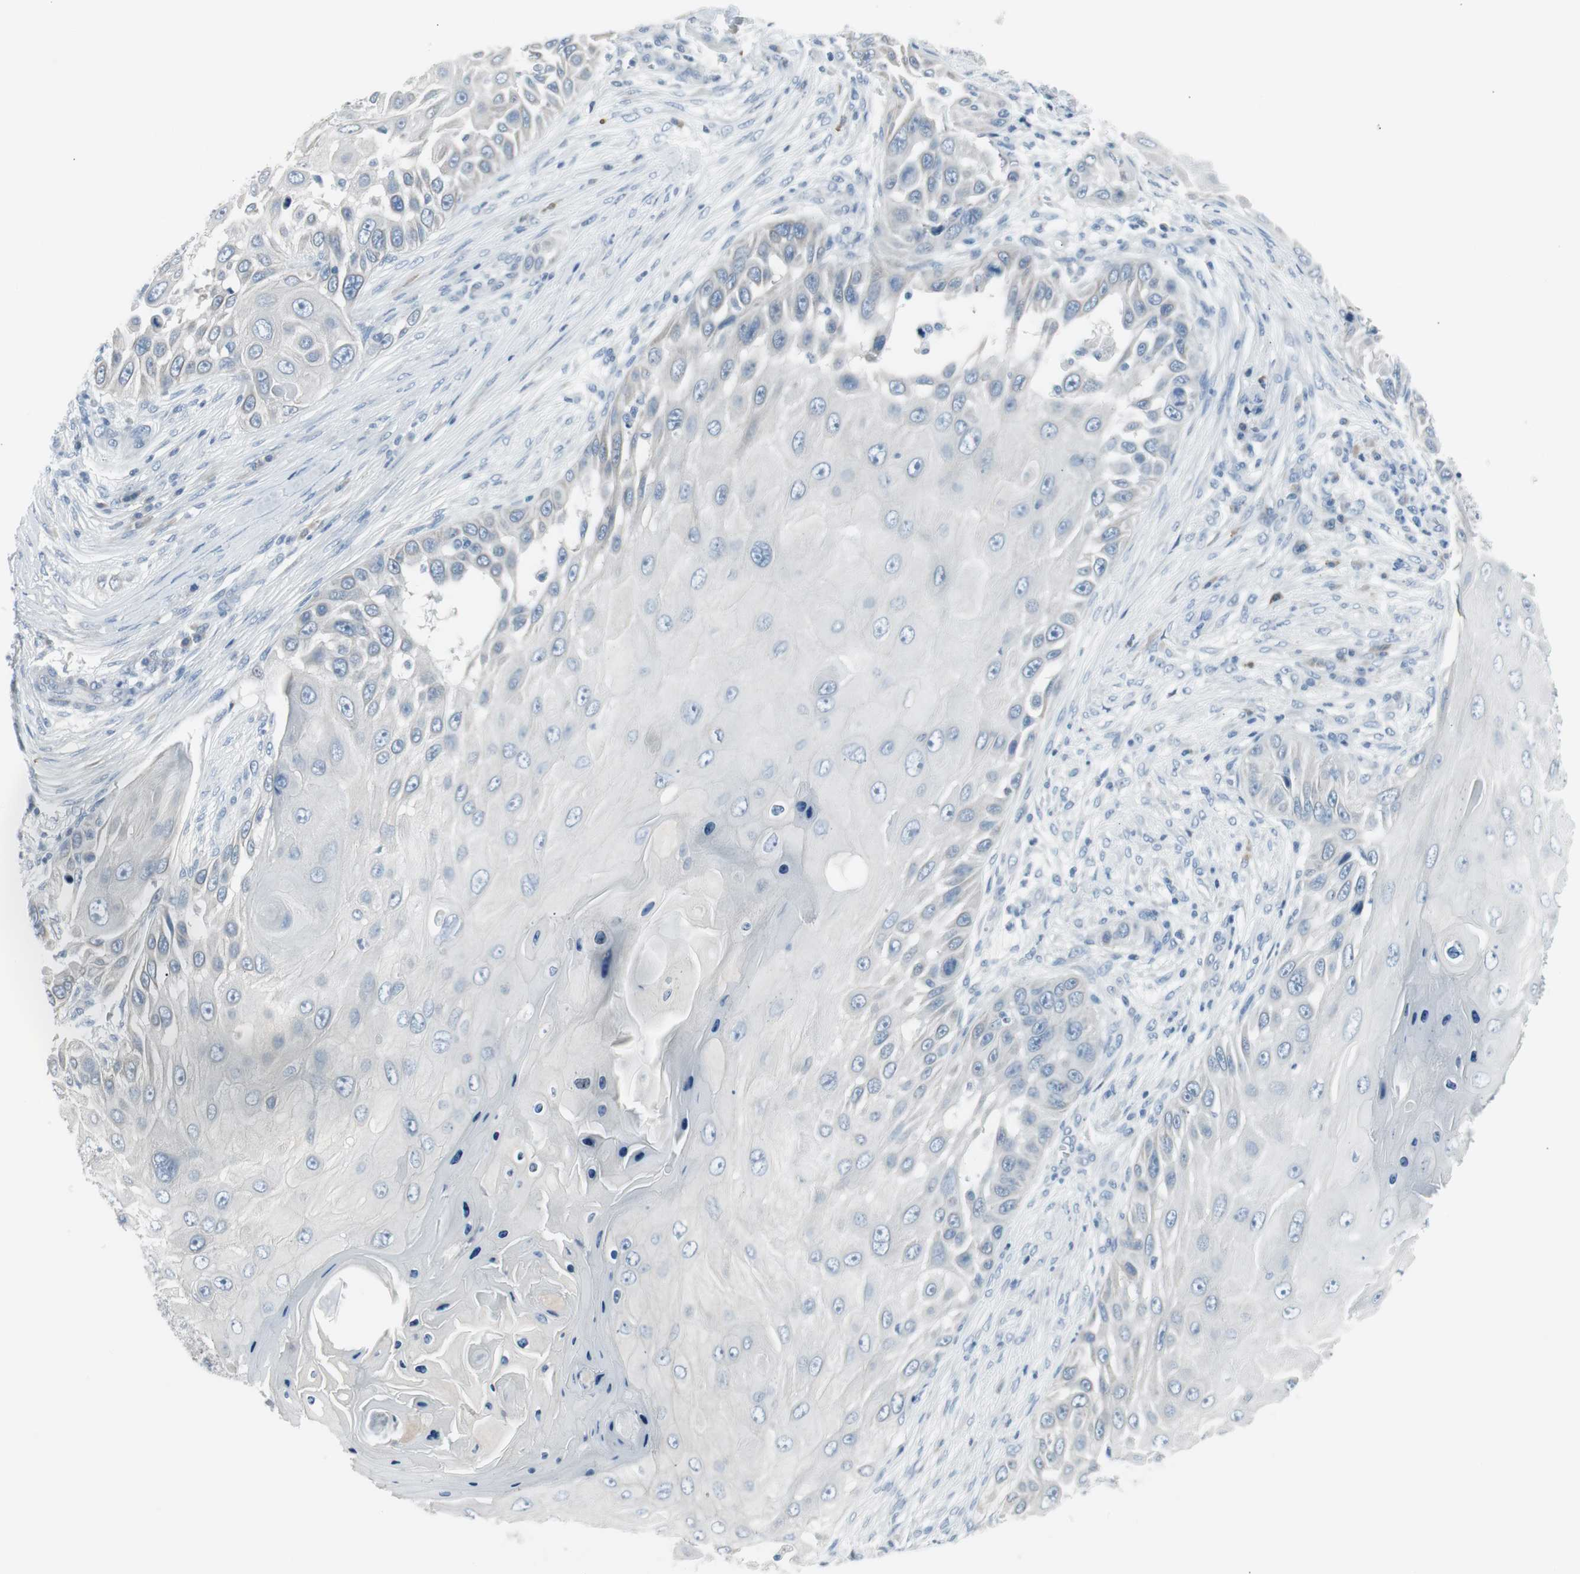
{"staining": {"intensity": "negative", "quantity": "none", "location": "none"}, "tissue": "skin cancer", "cell_type": "Tumor cells", "image_type": "cancer", "snomed": [{"axis": "morphology", "description": "Squamous cell carcinoma, NOS"}, {"axis": "topography", "description": "Skin"}], "caption": "Immunohistochemistry image of neoplastic tissue: human squamous cell carcinoma (skin) stained with DAB (3,3'-diaminobenzidine) shows no significant protein expression in tumor cells.", "gene": "AGR2", "patient": {"sex": "female", "age": 44}}